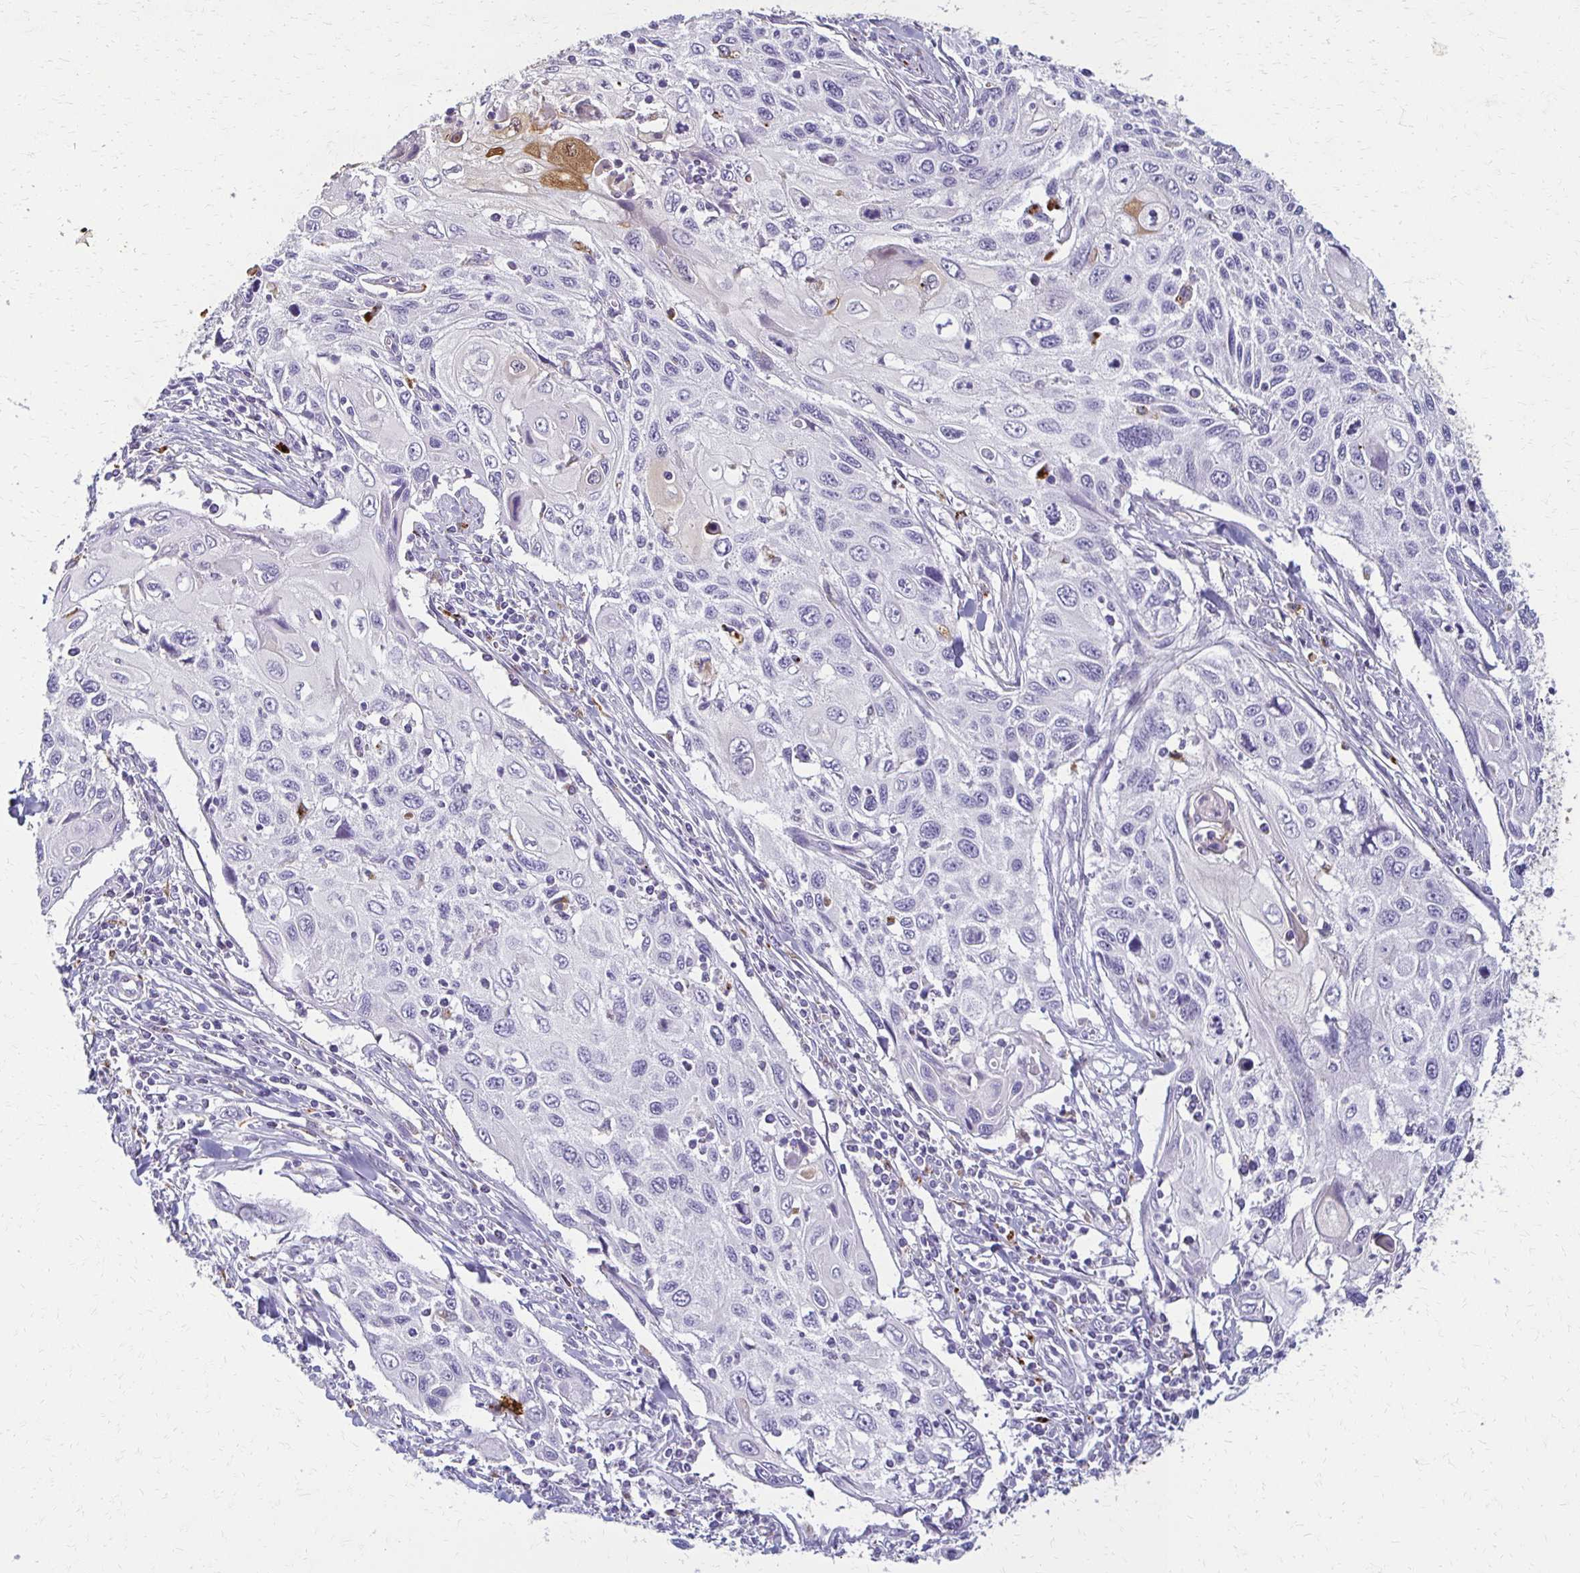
{"staining": {"intensity": "moderate", "quantity": "<25%", "location": "cytoplasmic/membranous,nuclear"}, "tissue": "cervical cancer", "cell_type": "Tumor cells", "image_type": "cancer", "snomed": [{"axis": "morphology", "description": "Squamous cell carcinoma, NOS"}, {"axis": "topography", "description": "Cervix"}], "caption": "Immunohistochemical staining of squamous cell carcinoma (cervical) shows moderate cytoplasmic/membranous and nuclear protein positivity in about <25% of tumor cells.", "gene": "BBS12", "patient": {"sex": "female", "age": 70}}